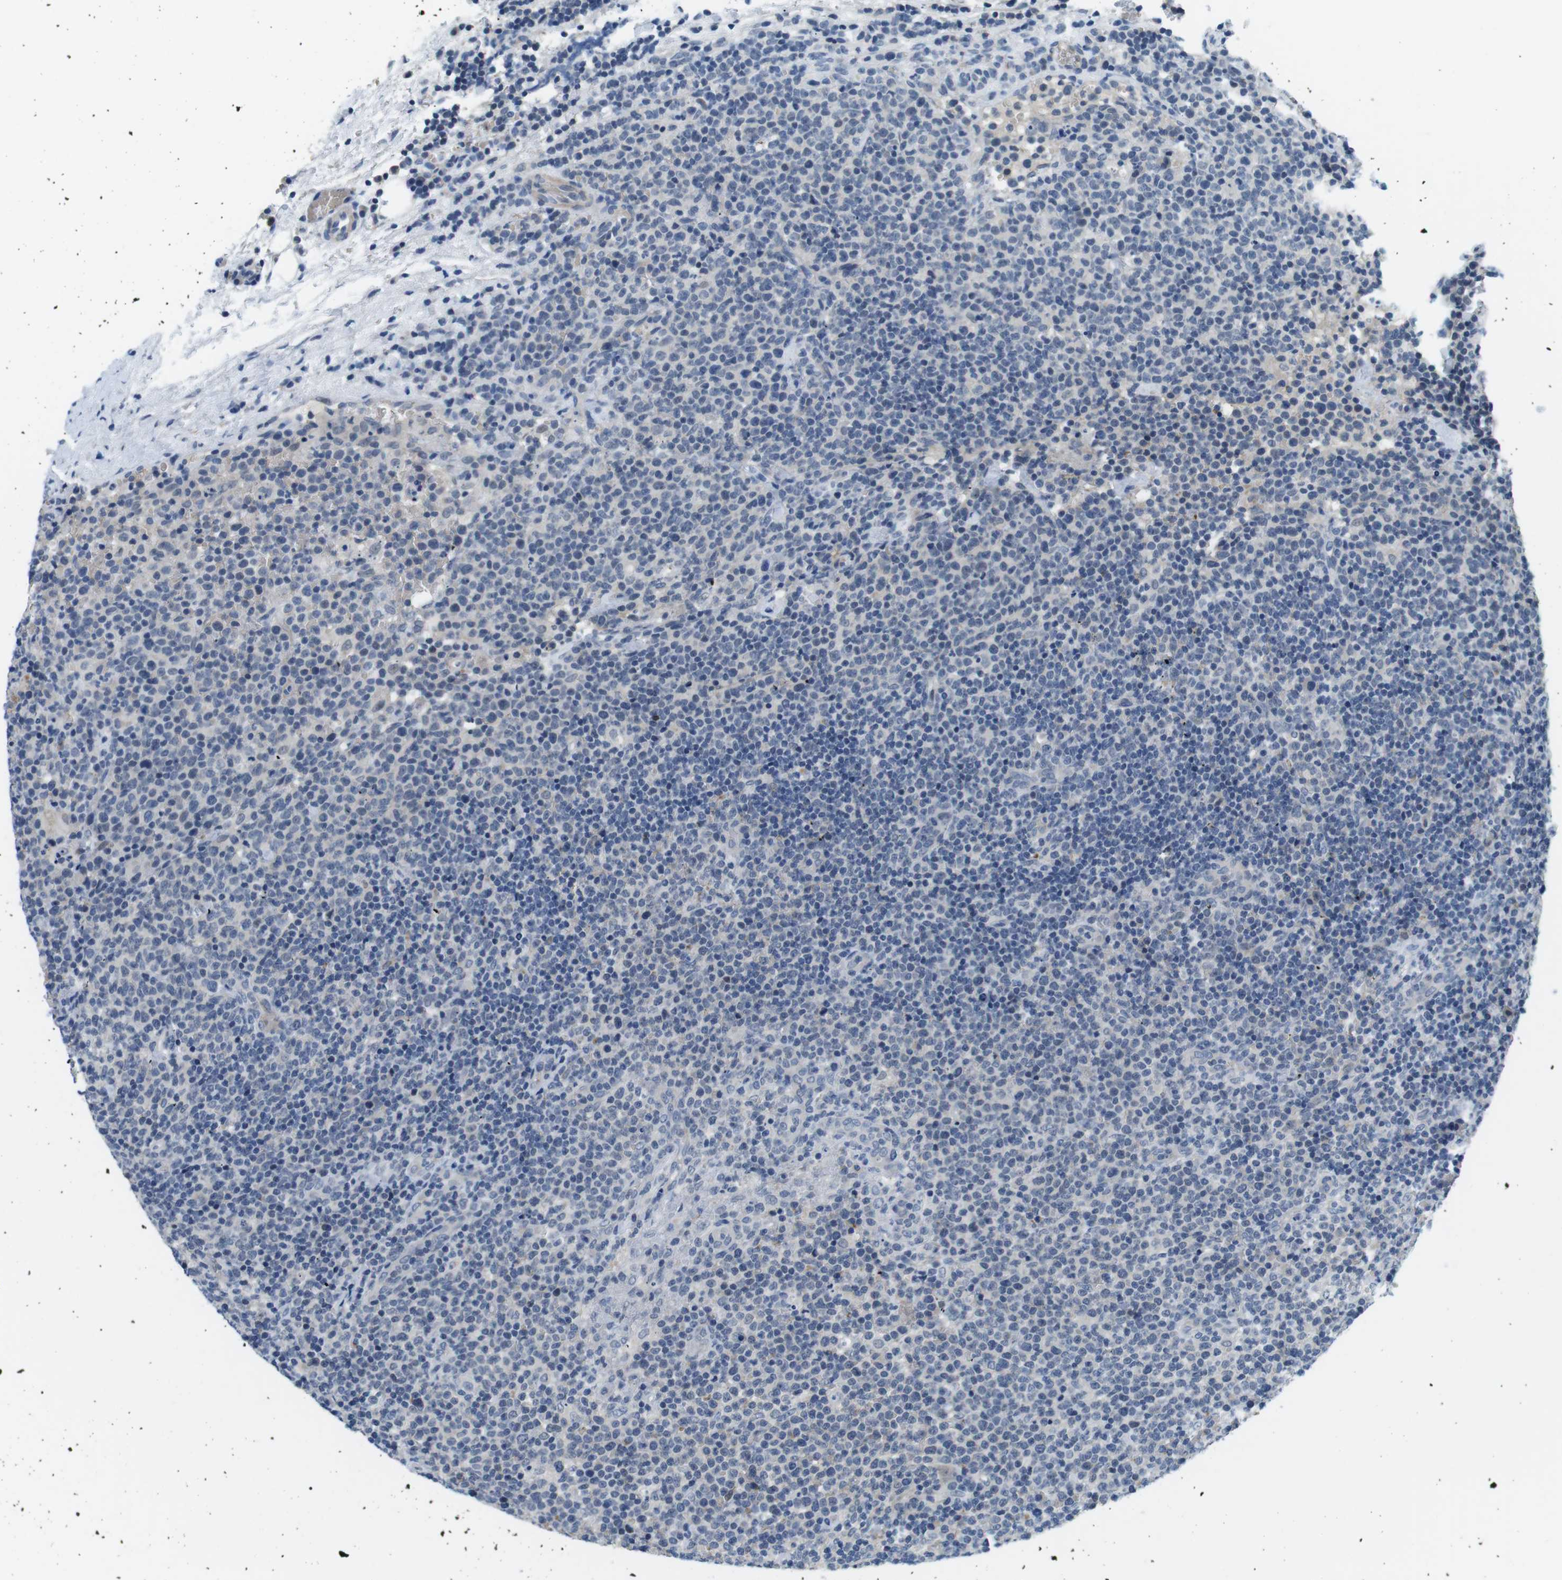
{"staining": {"intensity": "negative", "quantity": "none", "location": "none"}, "tissue": "lymphoma", "cell_type": "Tumor cells", "image_type": "cancer", "snomed": [{"axis": "morphology", "description": "Malignant lymphoma, non-Hodgkin's type, High grade"}, {"axis": "topography", "description": "Lymph node"}], "caption": "Malignant lymphoma, non-Hodgkin's type (high-grade) was stained to show a protein in brown. There is no significant staining in tumor cells.", "gene": "WSCD1", "patient": {"sex": "male", "age": 61}}